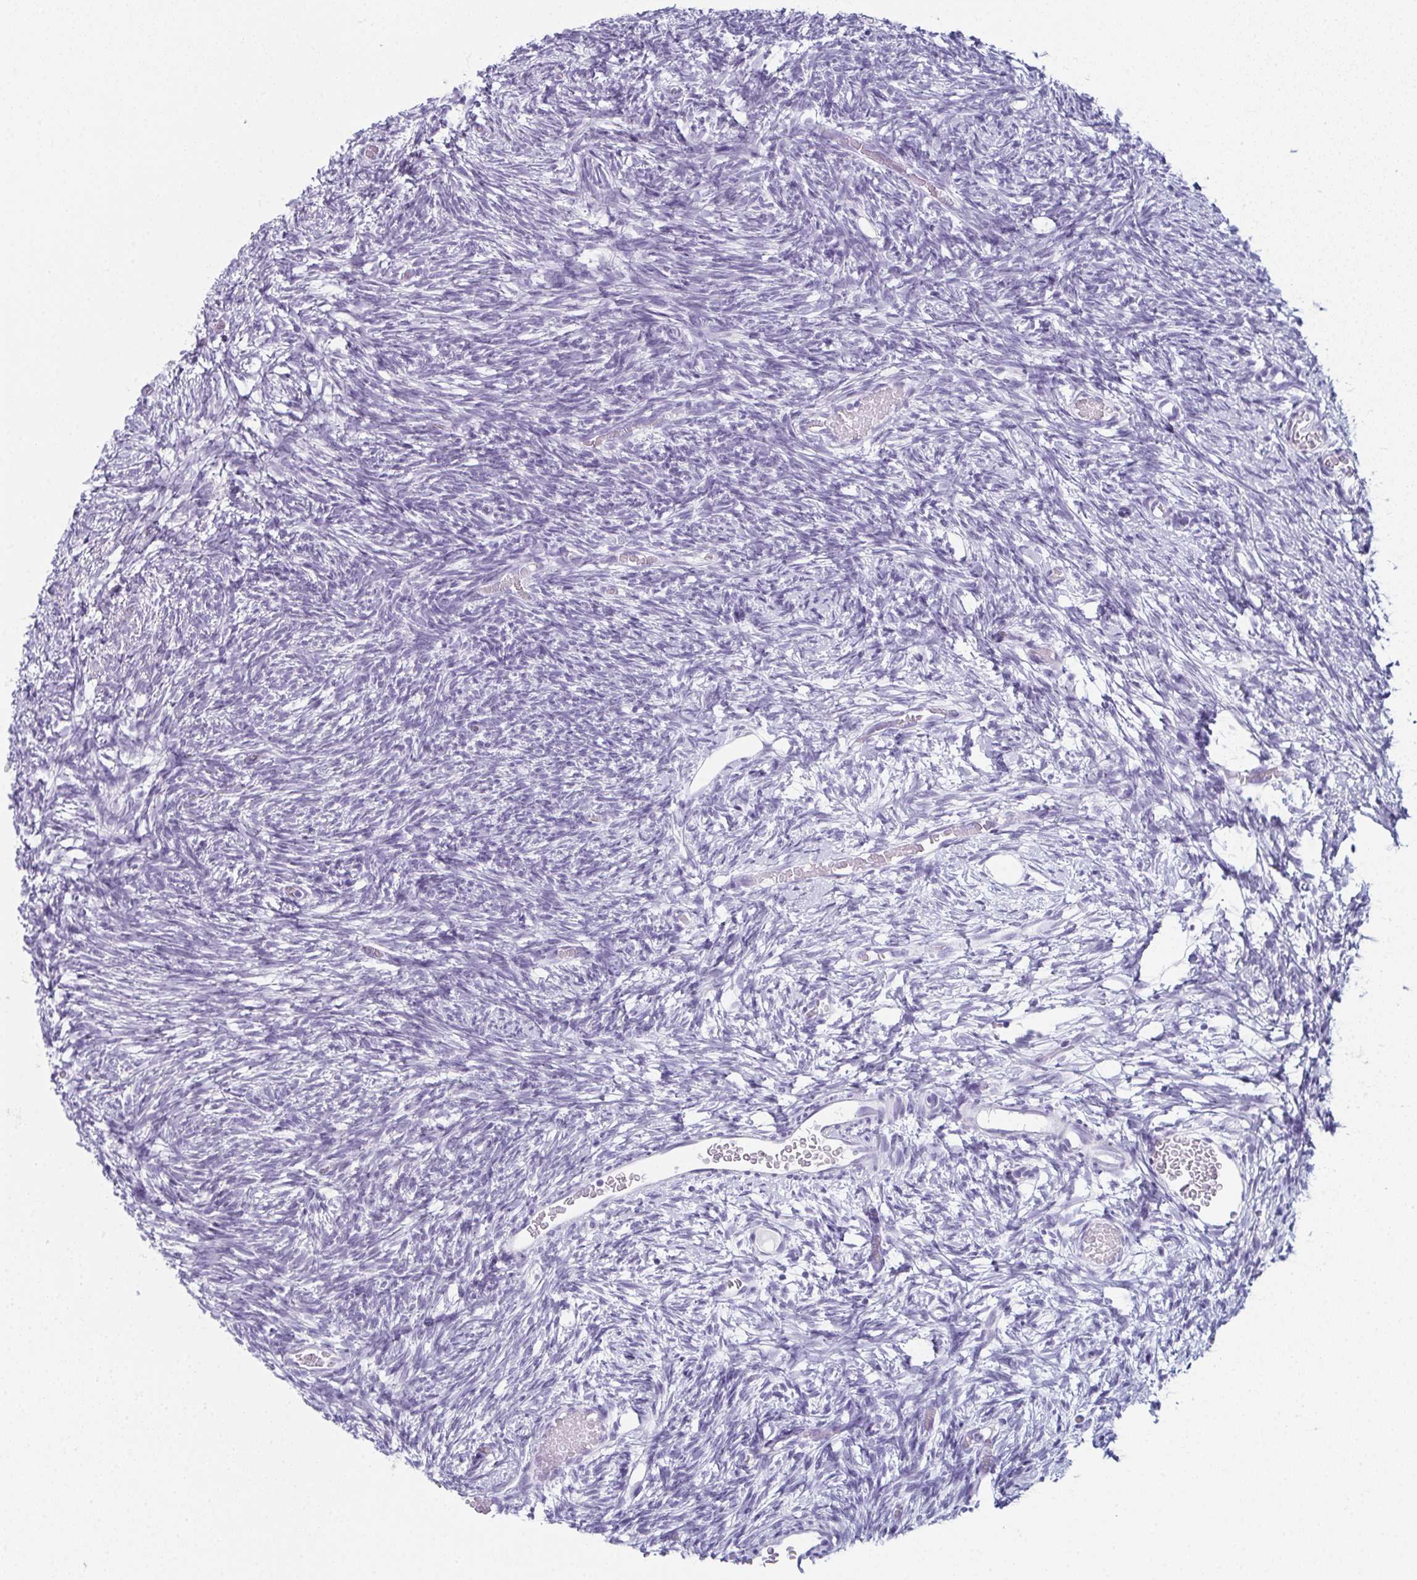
{"staining": {"intensity": "negative", "quantity": "none", "location": "none"}, "tissue": "ovary", "cell_type": "Follicle cells", "image_type": "normal", "snomed": [{"axis": "morphology", "description": "Normal tissue, NOS"}, {"axis": "topography", "description": "Ovary"}], "caption": "DAB immunohistochemical staining of unremarkable ovary reveals no significant expression in follicle cells. (DAB (3,3'-diaminobenzidine) immunohistochemistry (IHC) with hematoxylin counter stain).", "gene": "ENKUR", "patient": {"sex": "female", "age": 39}}